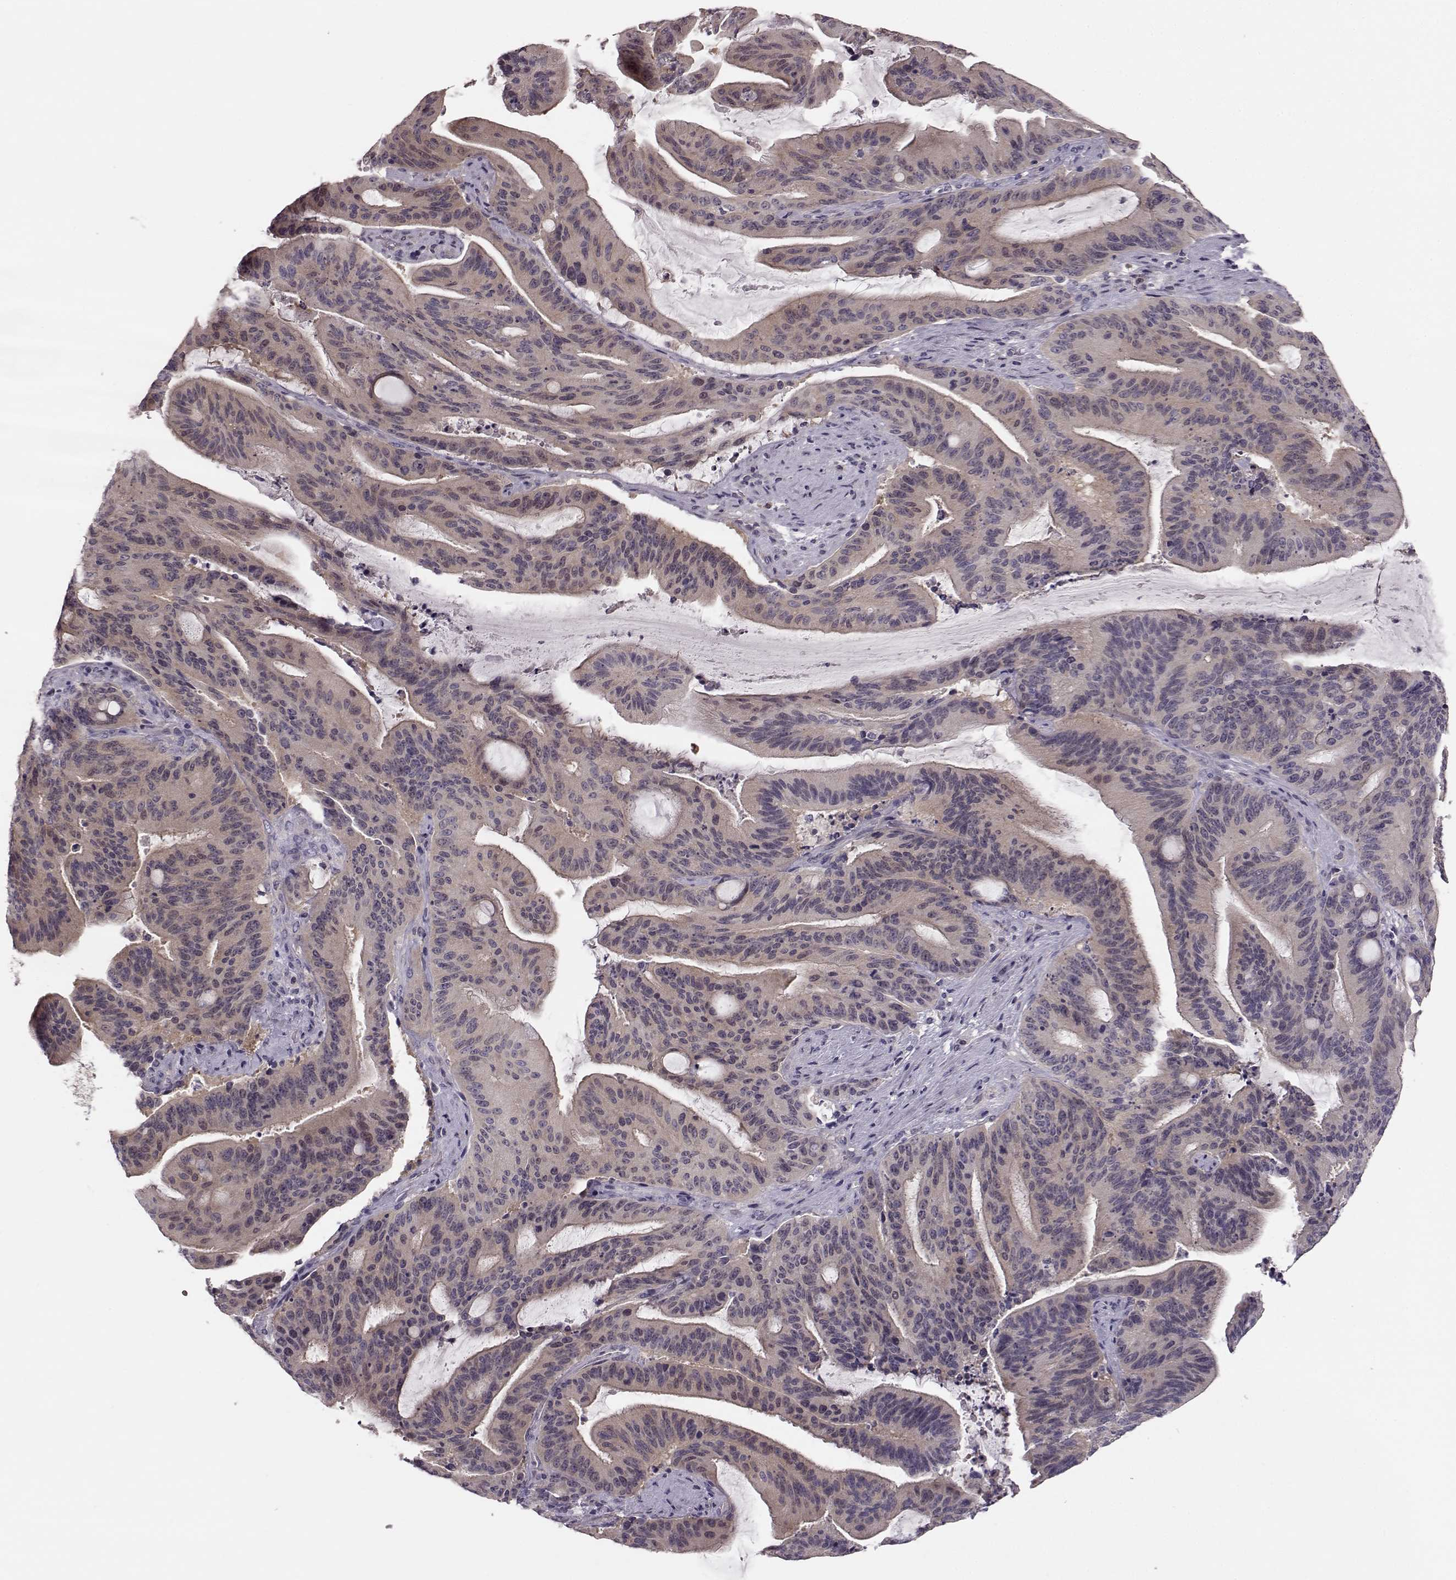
{"staining": {"intensity": "negative", "quantity": "none", "location": "none"}, "tissue": "liver cancer", "cell_type": "Tumor cells", "image_type": "cancer", "snomed": [{"axis": "morphology", "description": "Cholangiocarcinoma"}, {"axis": "topography", "description": "Liver"}], "caption": "IHC histopathology image of neoplastic tissue: human liver cancer (cholangiocarcinoma) stained with DAB reveals no significant protein positivity in tumor cells. (Brightfield microscopy of DAB (3,3'-diaminobenzidine) IHC at high magnification).", "gene": "GPR50", "patient": {"sex": "female", "age": 73}}